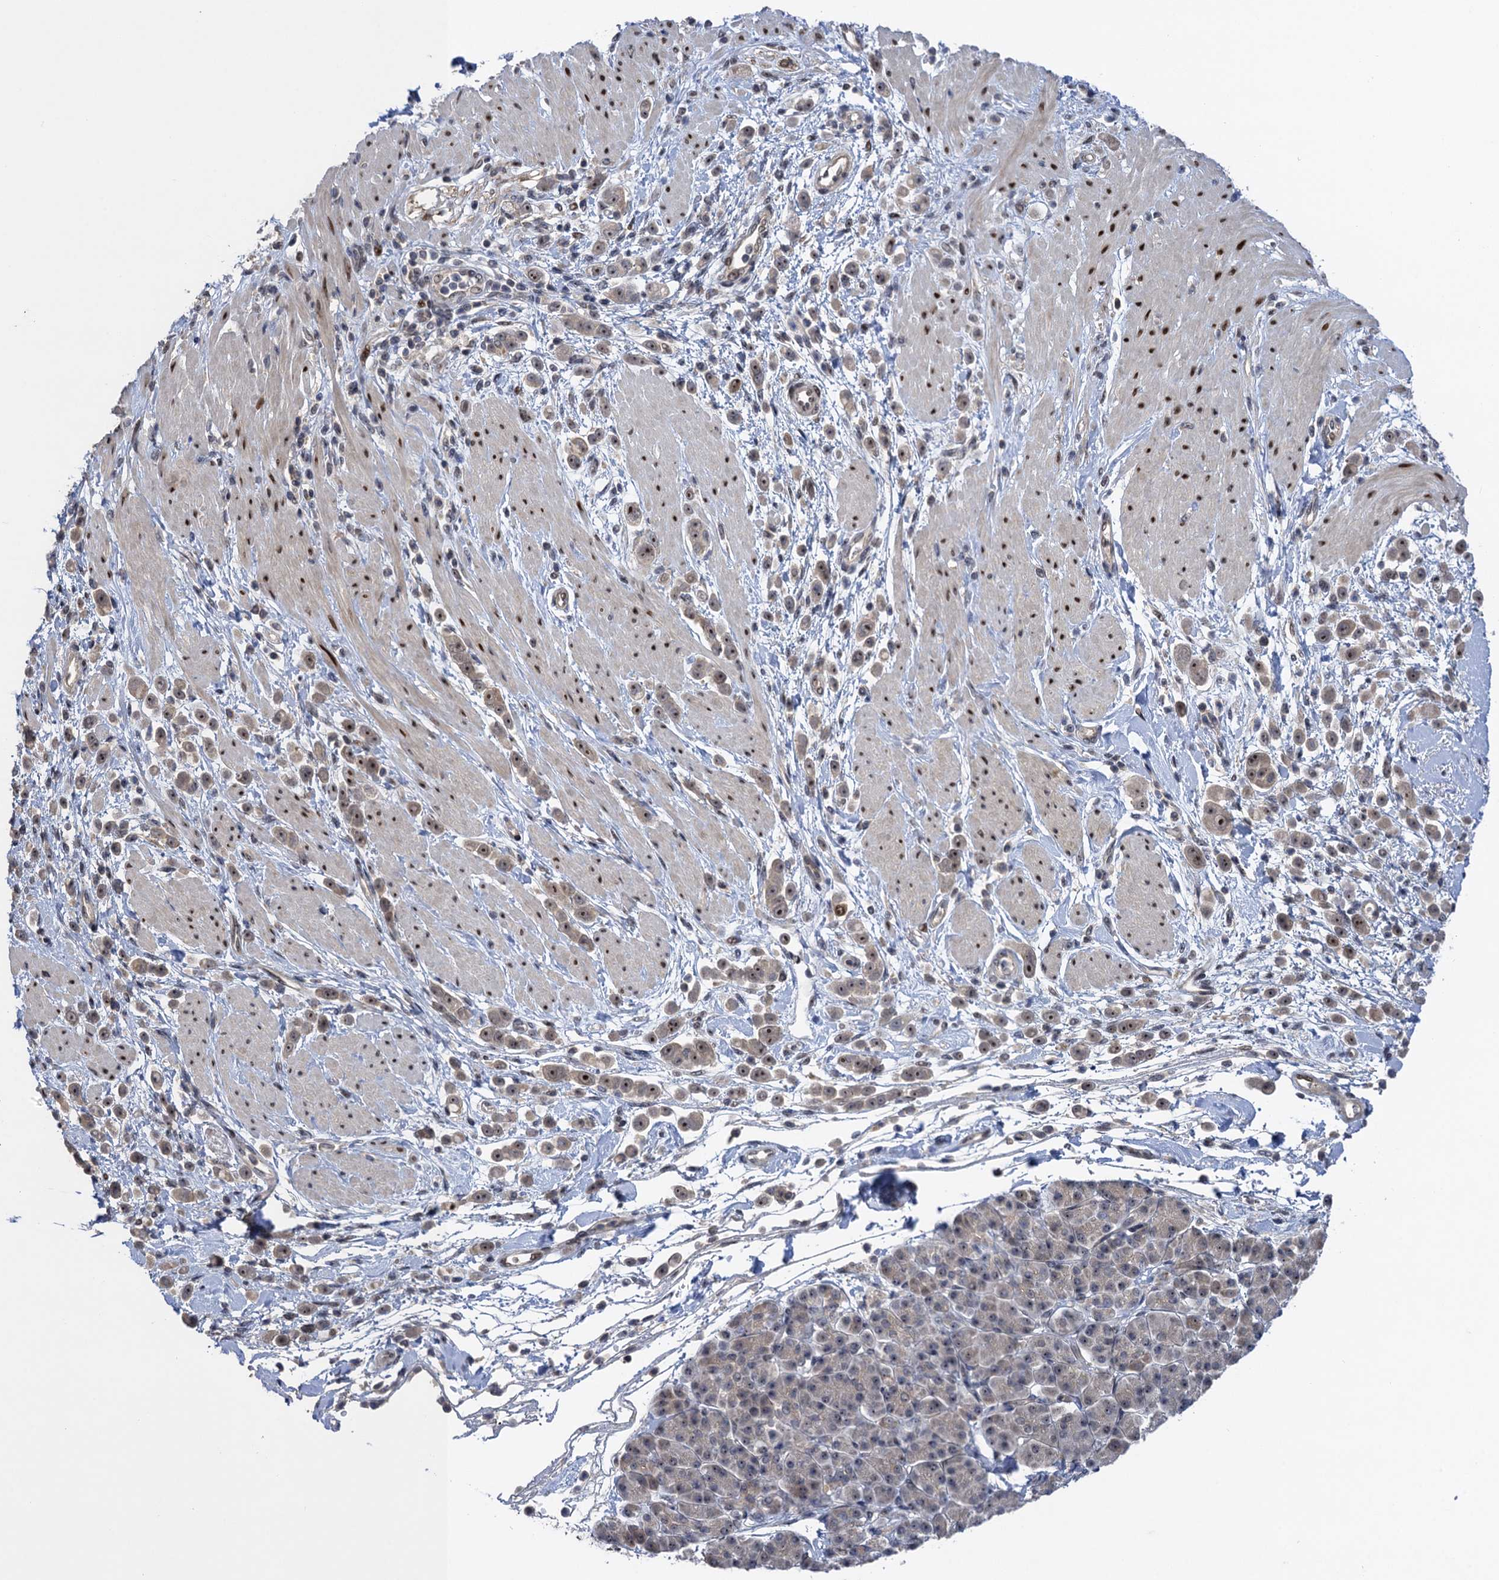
{"staining": {"intensity": "moderate", "quantity": ">75%", "location": "nuclear"}, "tissue": "pancreatic cancer", "cell_type": "Tumor cells", "image_type": "cancer", "snomed": [{"axis": "morphology", "description": "Normal tissue, NOS"}, {"axis": "morphology", "description": "Adenocarcinoma, NOS"}, {"axis": "topography", "description": "Pancreas"}], "caption": "Human pancreatic cancer (adenocarcinoma) stained for a protein (brown) exhibits moderate nuclear positive staining in about >75% of tumor cells.", "gene": "ZAR1L", "patient": {"sex": "female", "age": 64}}